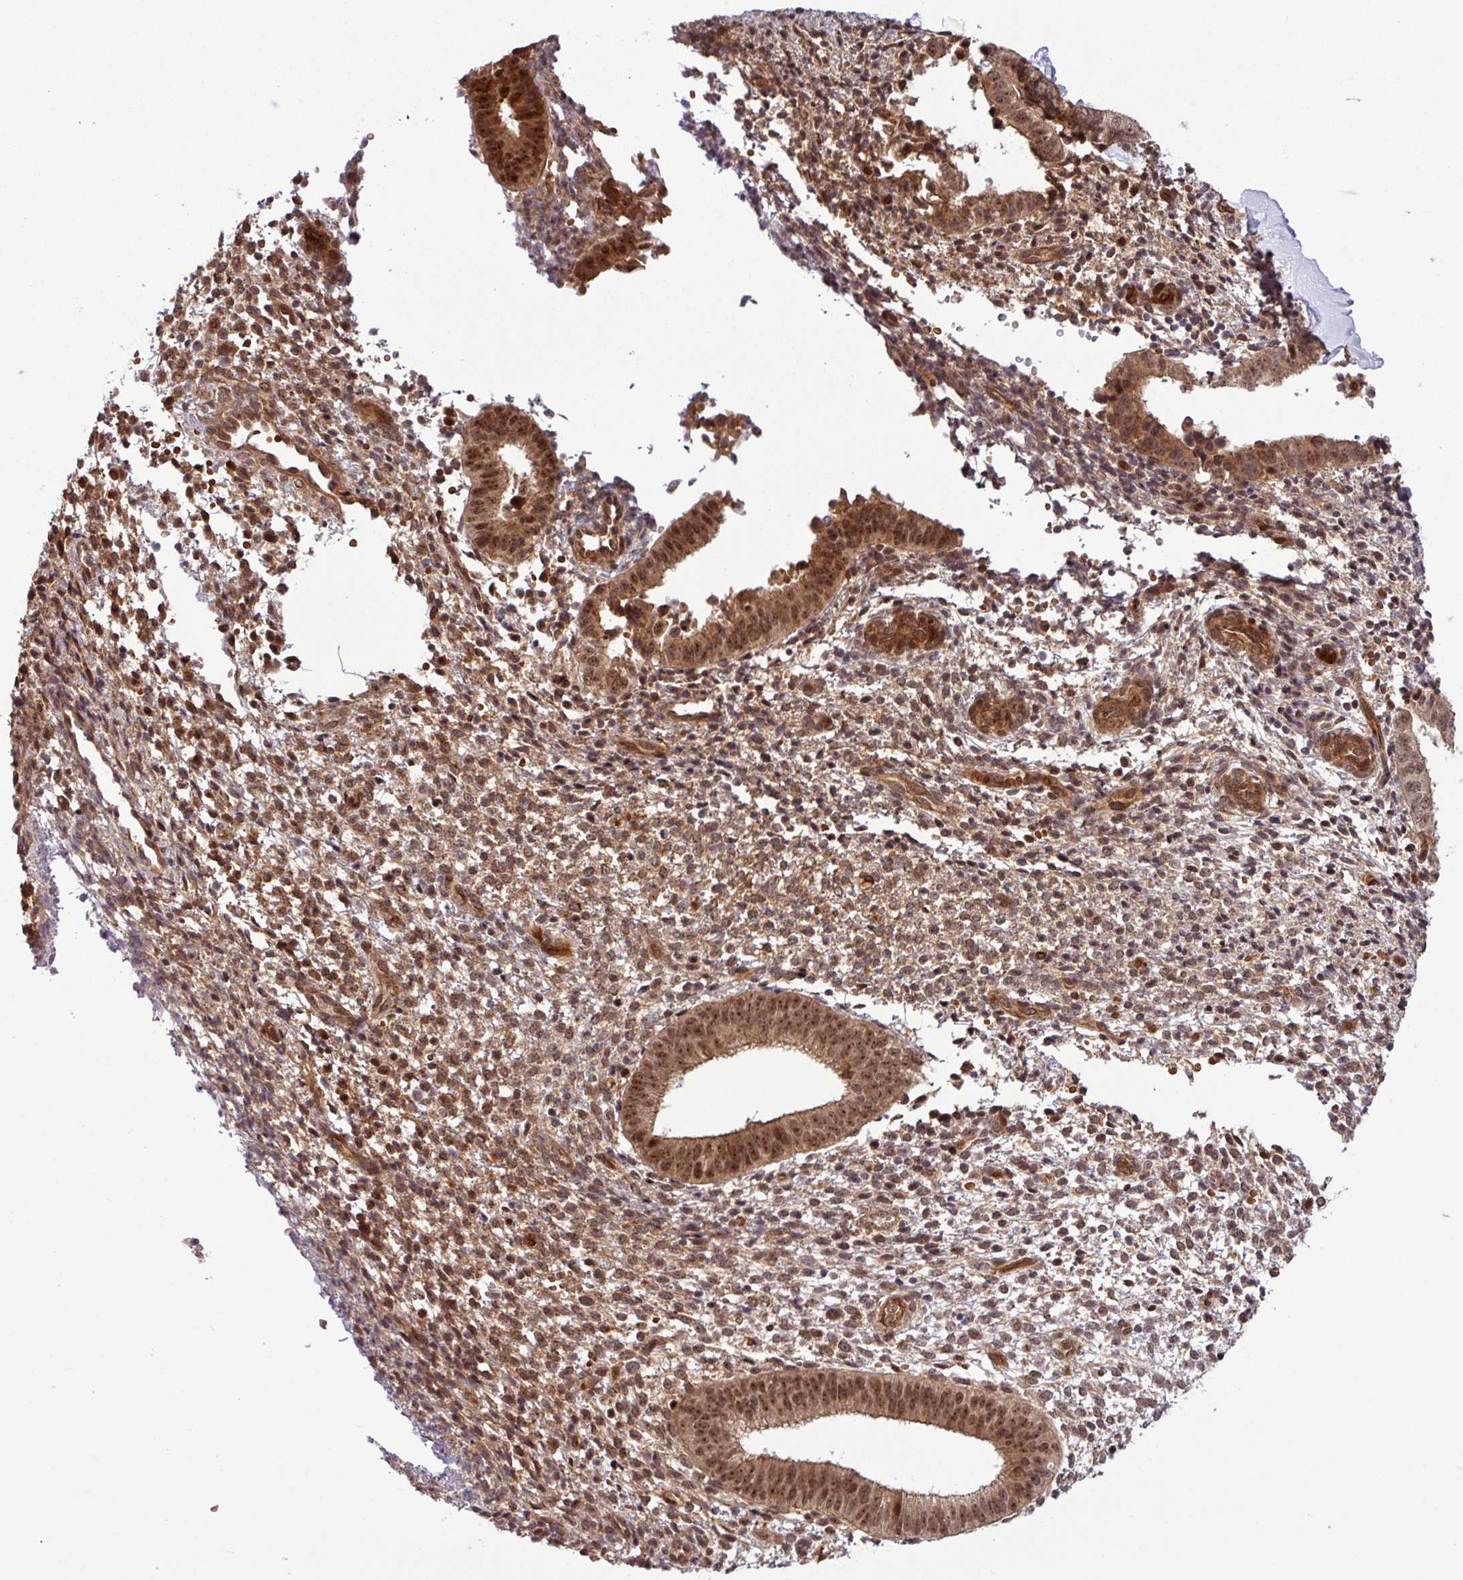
{"staining": {"intensity": "moderate", "quantity": "25%-75%", "location": "cytoplasmic/membranous"}, "tissue": "endometrium", "cell_type": "Cells in endometrial stroma", "image_type": "normal", "snomed": [{"axis": "morphology", "description": "Normal tissue, NOS"}, {"axis": "topography", "description": "Endometrium"}], "caption": "A brown stain highlights moderate cytoplasmic/membranous staining of a protein in cells in endometrial stroma of unremarkable human endometrium. (IHC, brightfield microscopy, high magnification).", "gene": "C7orf50", "patient": {"sex": "female", "age": 49}}